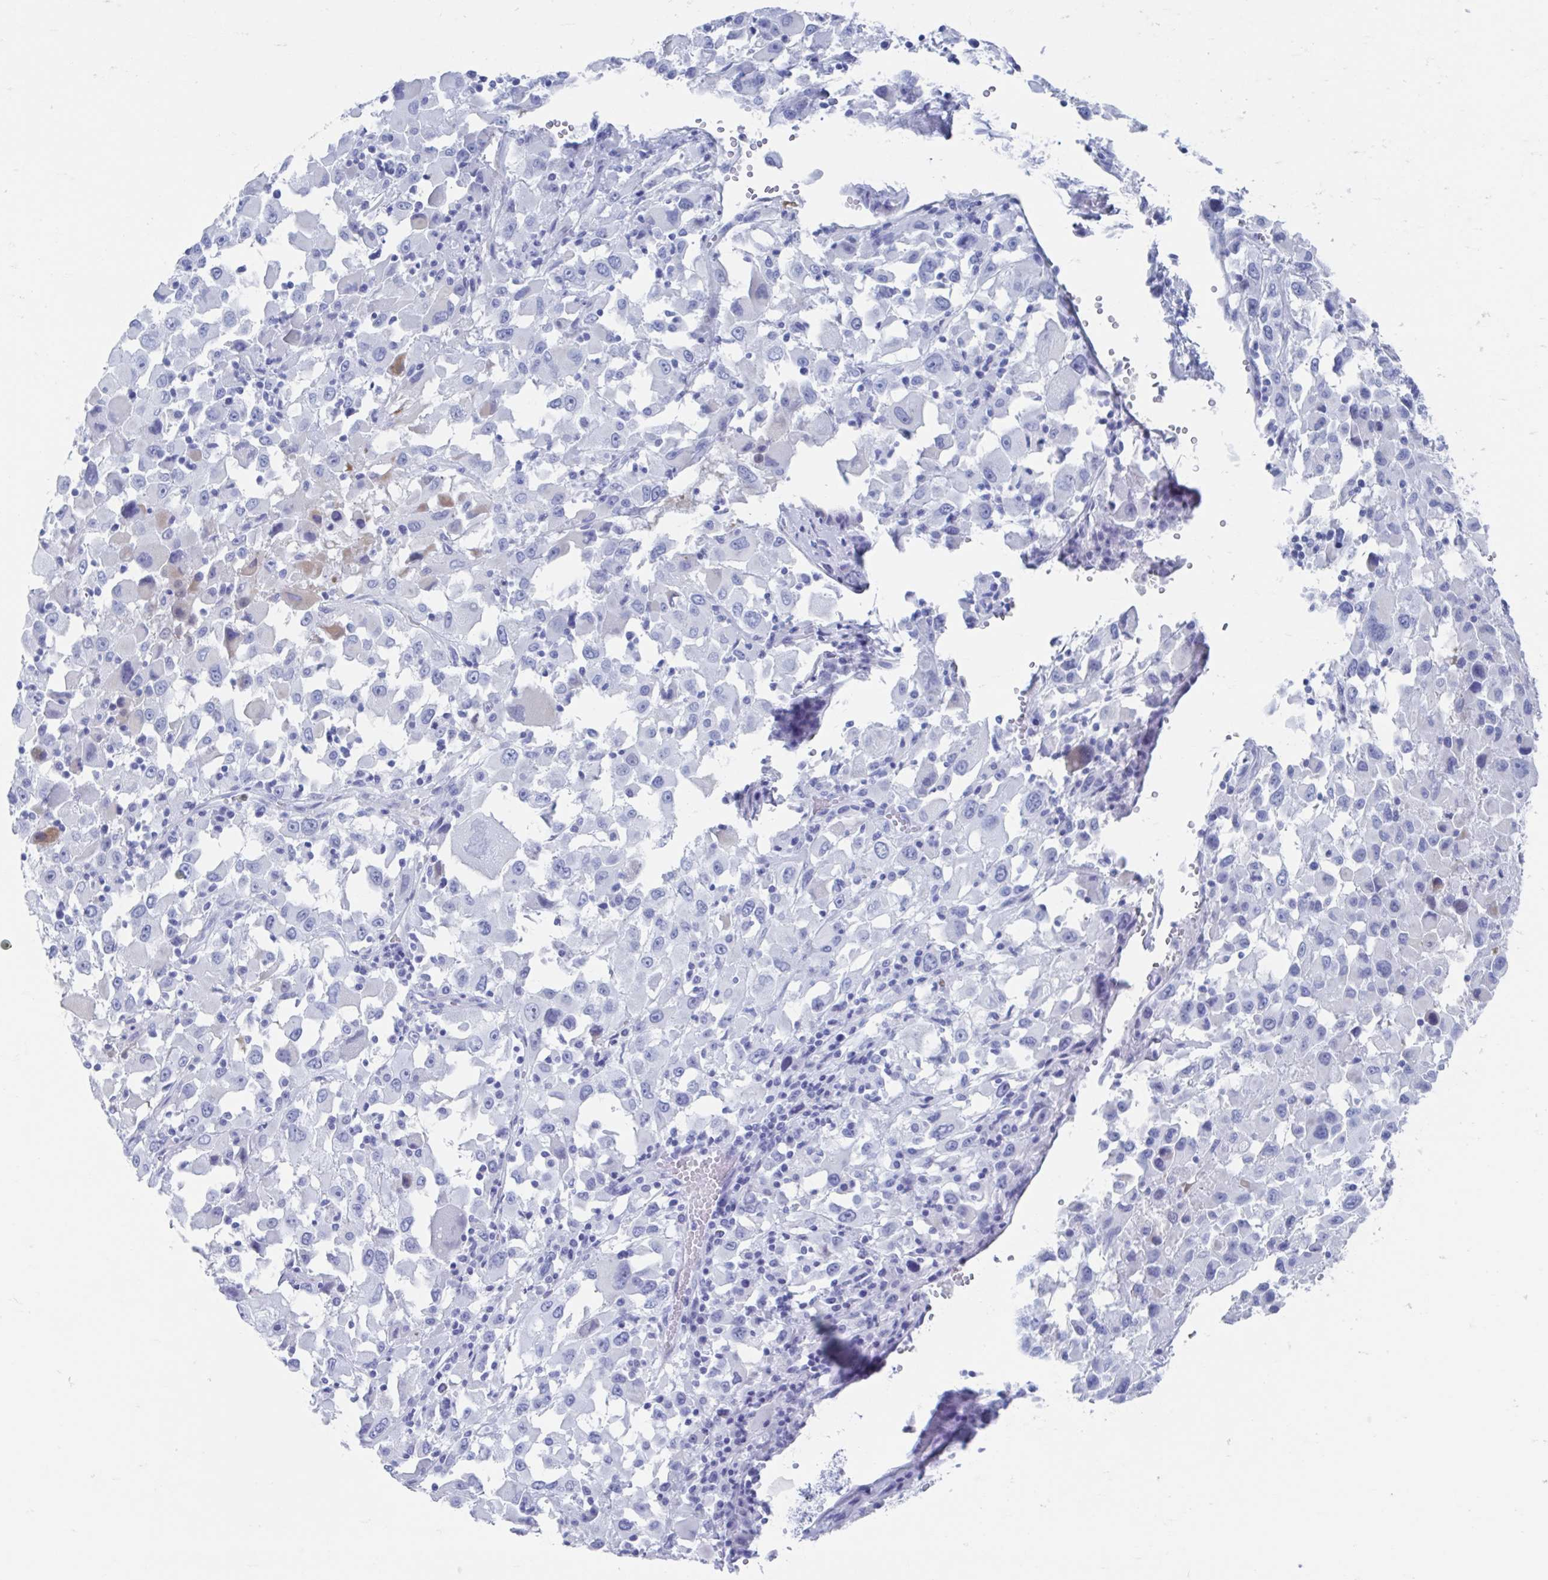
{"staining": {"intensity": "negative", "quantity": "none", "location": "none"}, "tissue": "melanoma", "cell_type": "Tumor cells", "image_type": "cancer", "snomed": [{"axis": "morphology", "description": "Malignant melanoma, Metastatic site"}, {"axis": "topography", "description": "Soft tissue"}], "caption": "Immunohistochemistry of human melanoma shows no expression in tumor cells.", "gene": "C10orf53", "patient": {"sex": "male", "age": 50}}